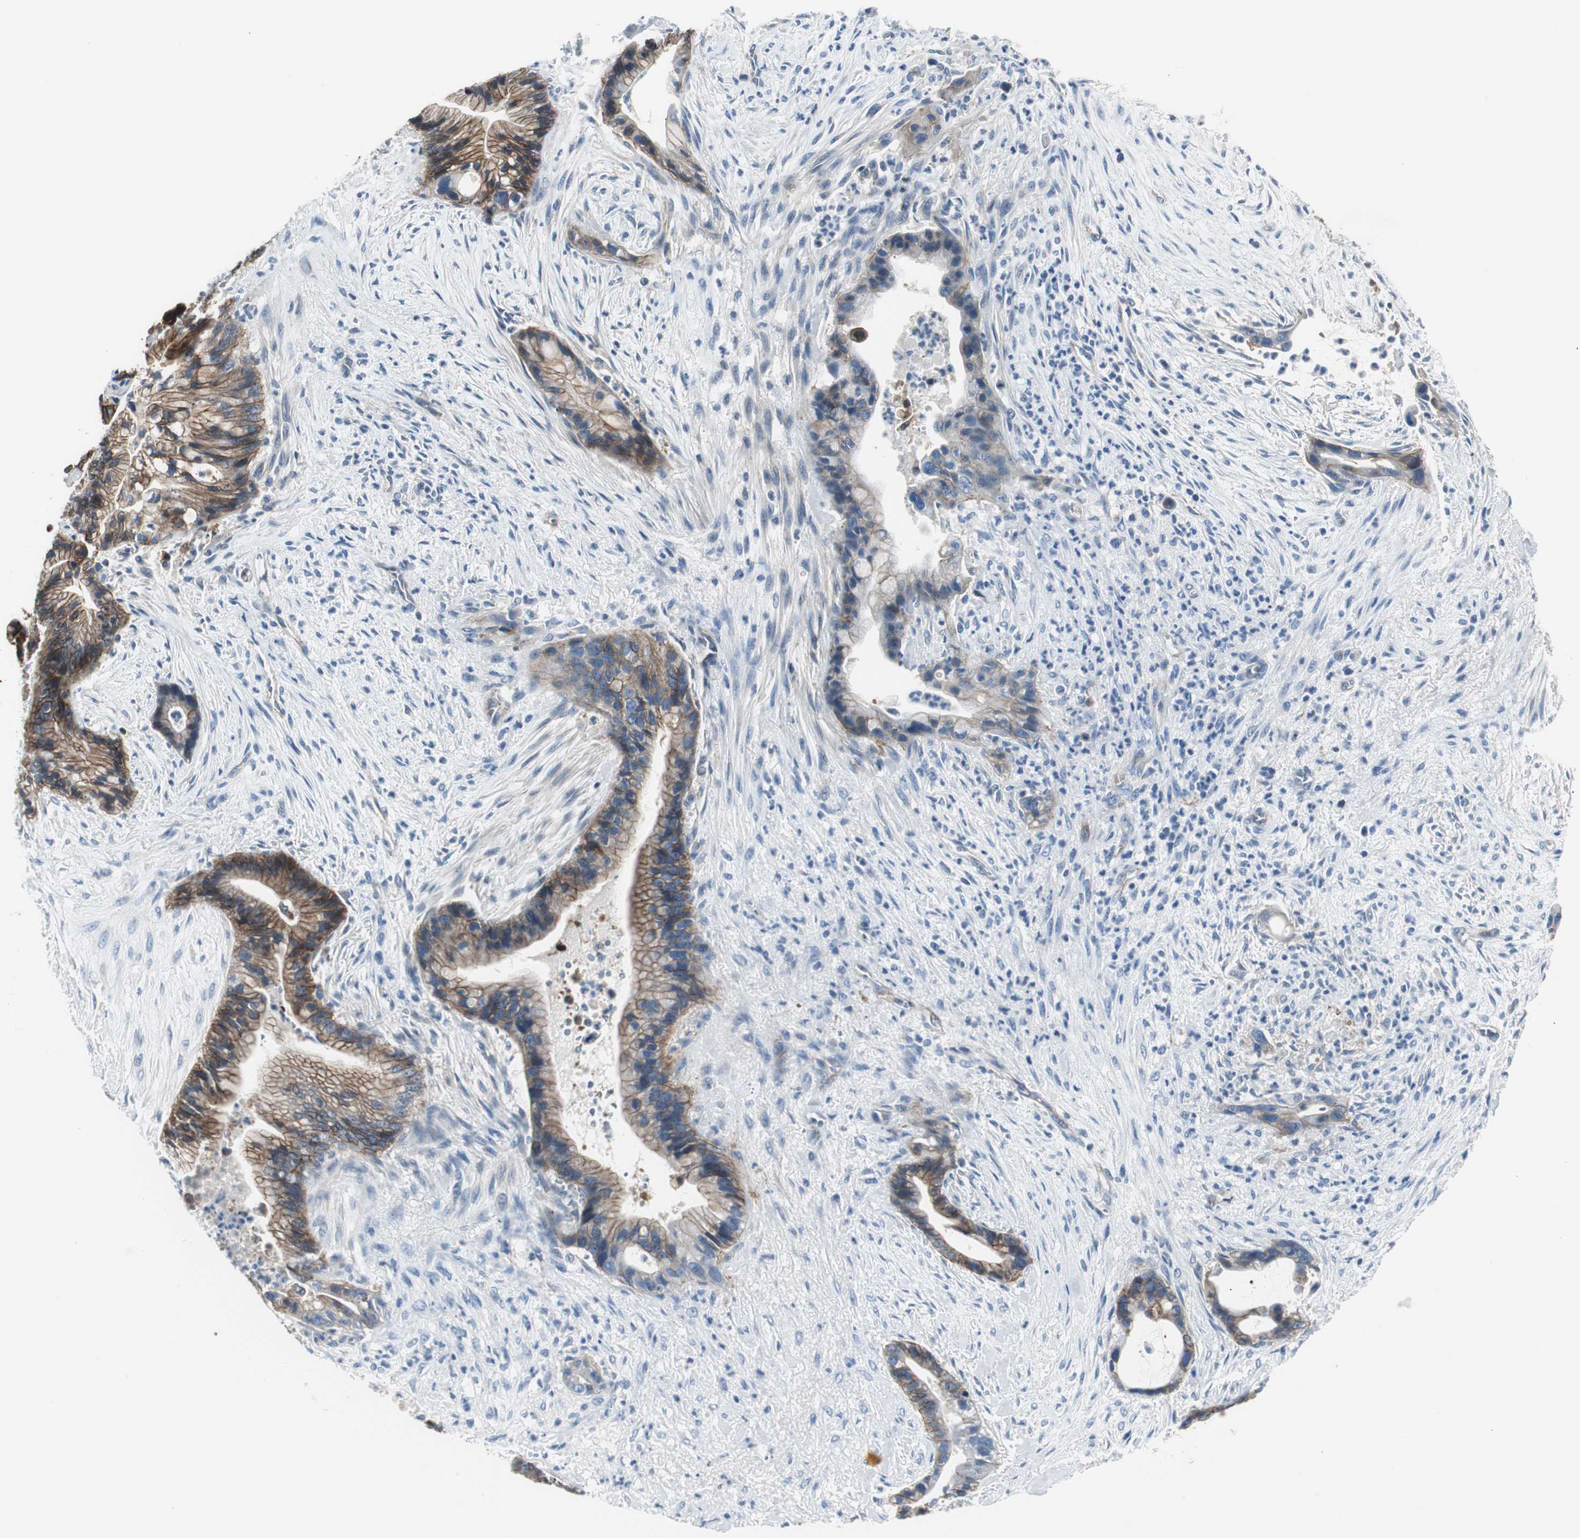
{"staining": {"intensity": "strong", "quantity": ">75%", "location": "cytoplasmic/membranous"}, "tissue": "liver cancer", "cell_type": "Tumor cells", "image_type": "cancer", "snomed": [{"axis": "morphology", "description": "Cholangiocarcinoma"}, {"axis": "topography", "description": "Liver"}], "caption": "About >75% of tumor cells in human cholangiocarcinoma (liver) show strong cytoplasmic/membranous protein expression as visualized by brown immunohistochemical staining.", "gene": "STXBP4", "patient": {"sex": "female", "age": 55}}